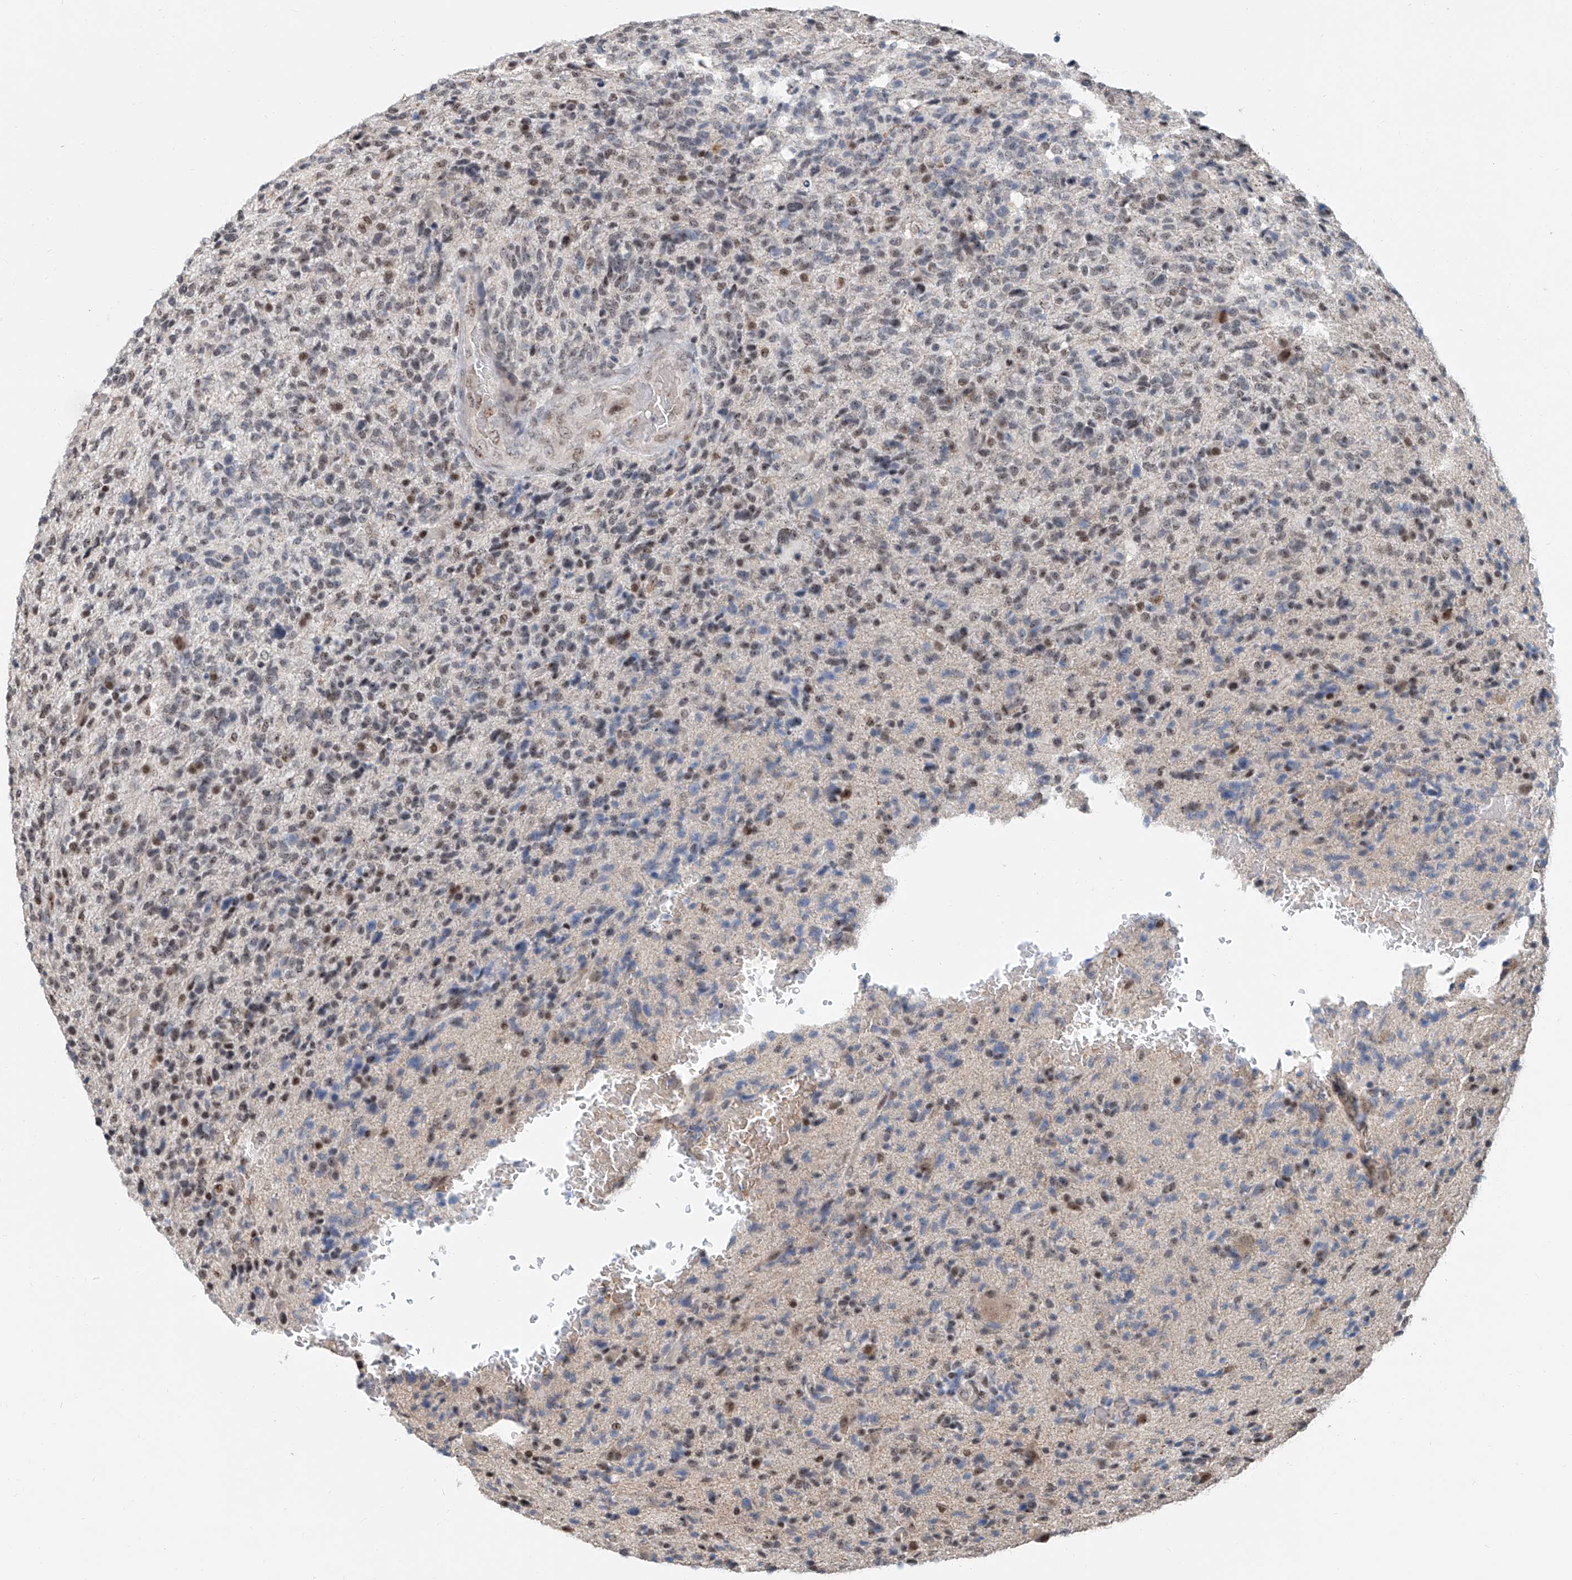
{"staining": {"intensity": "moderate", "quantity": "<25%", "location": "nuclear"}, "tissue": "glioma", "cell_type": "Tumor cells", "image_type": "cancer", "snomed": [{"axis": "morphology", "description": "Glioma, malignant, High grade"}, {"axis": "topography", "description": "Brain"}], "caption": "Glioma stained with IHC exhibits moderate nuclear expression in about <25% of tumor cells.", "gene": "SDE2", "patient": {"sex": "male", "age": 72}}